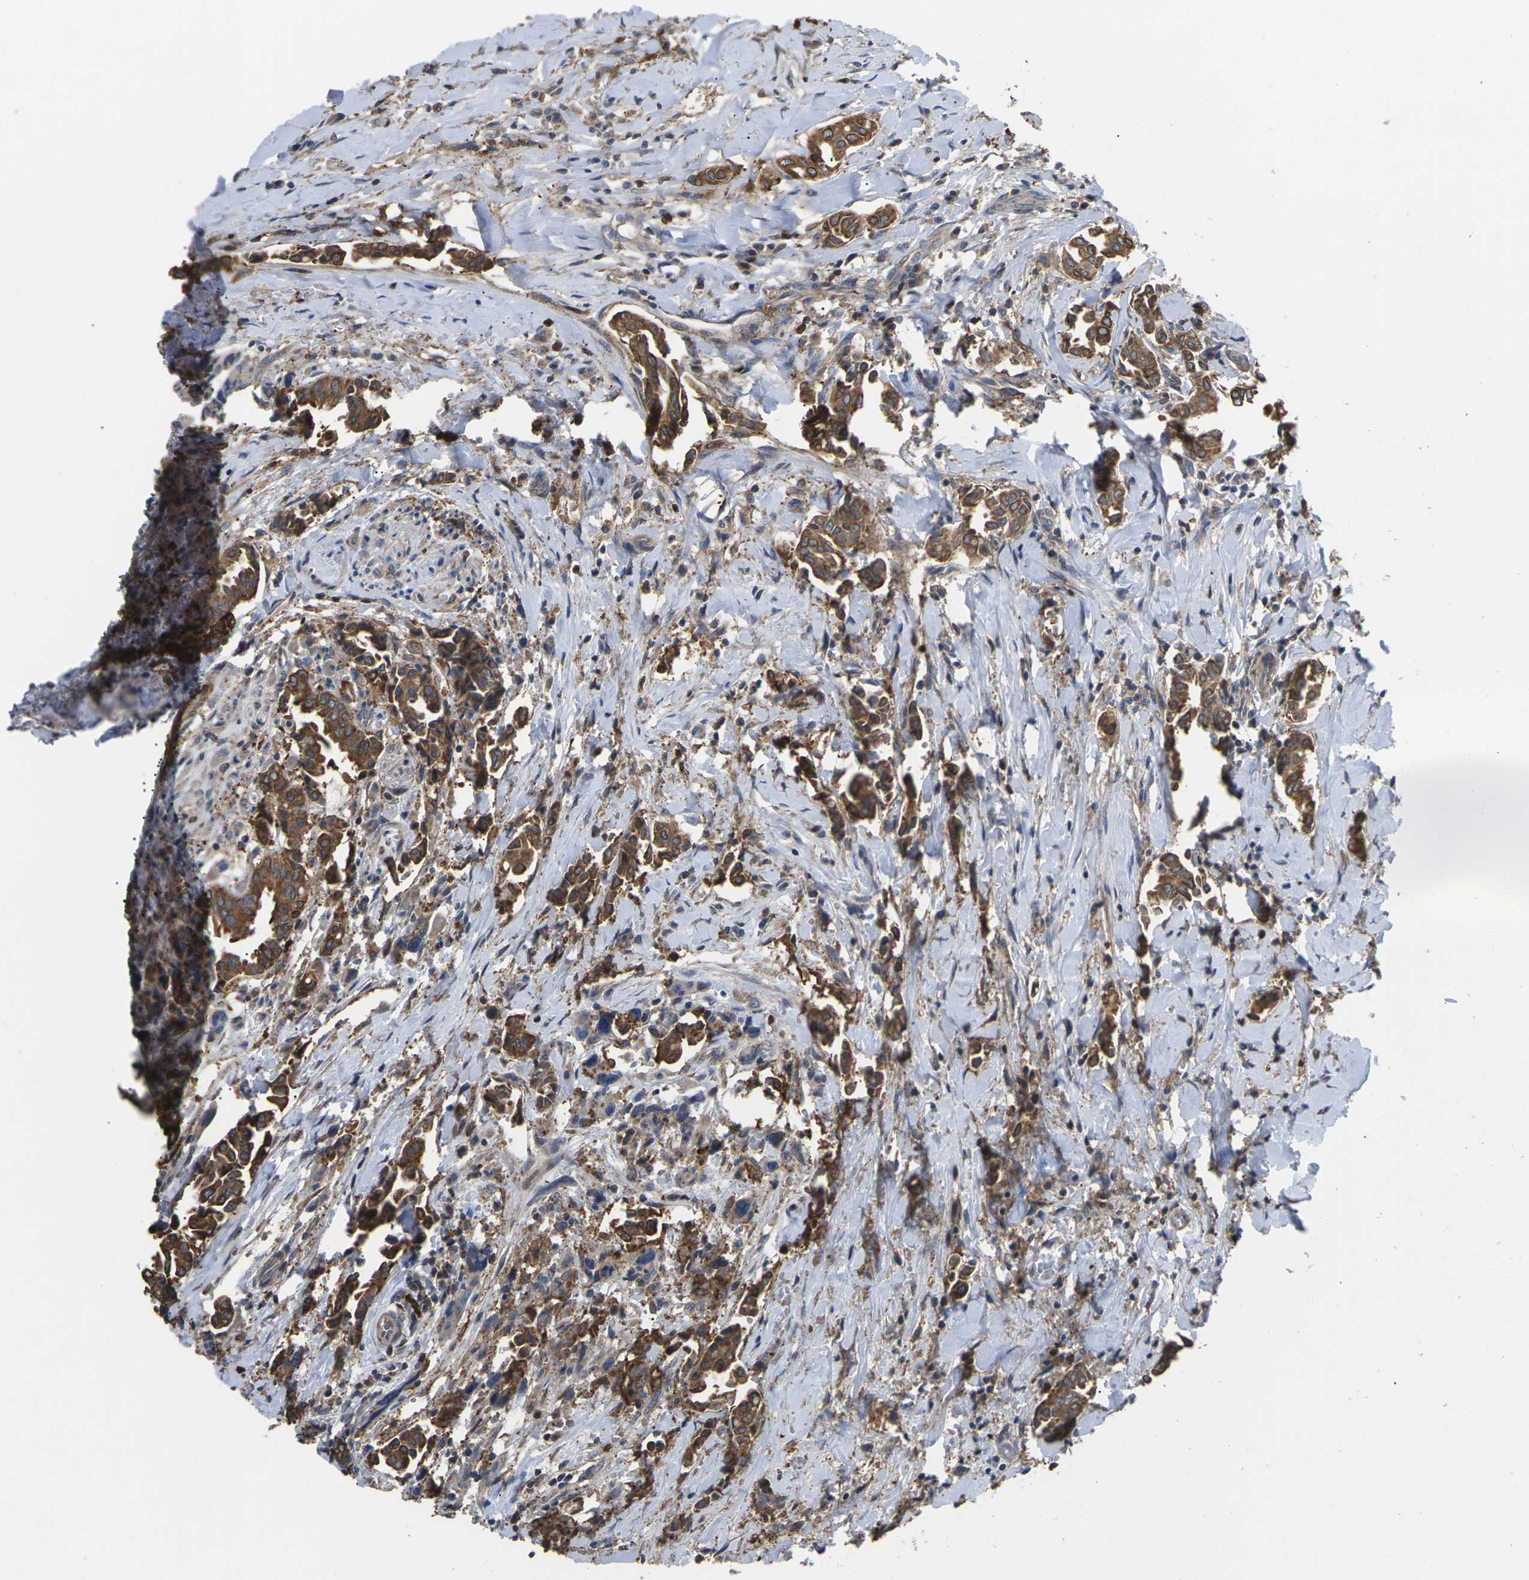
{"staining": {"intensity": "moderate", "quantity": ">75%", "location": "cytoplasmic/membranous"}, "tissue": "head and neck cancer", "cell_type": "Tumor cells", "image_type": "cancer", "snomed": [{"axis": "morphology", "description": "Adenocarcinoma, NOS"}, {"axis": "topography", "description": "Salivary gland"}, {"axis": "topography", "description": "Head-Neck"}], "caption": "High-power microscopy captured an IHC photomicrograph of head and neck cancer, revealing moderate cytoplasmic/membranous expression in approximately >75% of tumor cells. (IHC, brightfield microscopy, high magnification).", "gene": "TIAM1", "patient": {"sex": "female", "age": 59}}